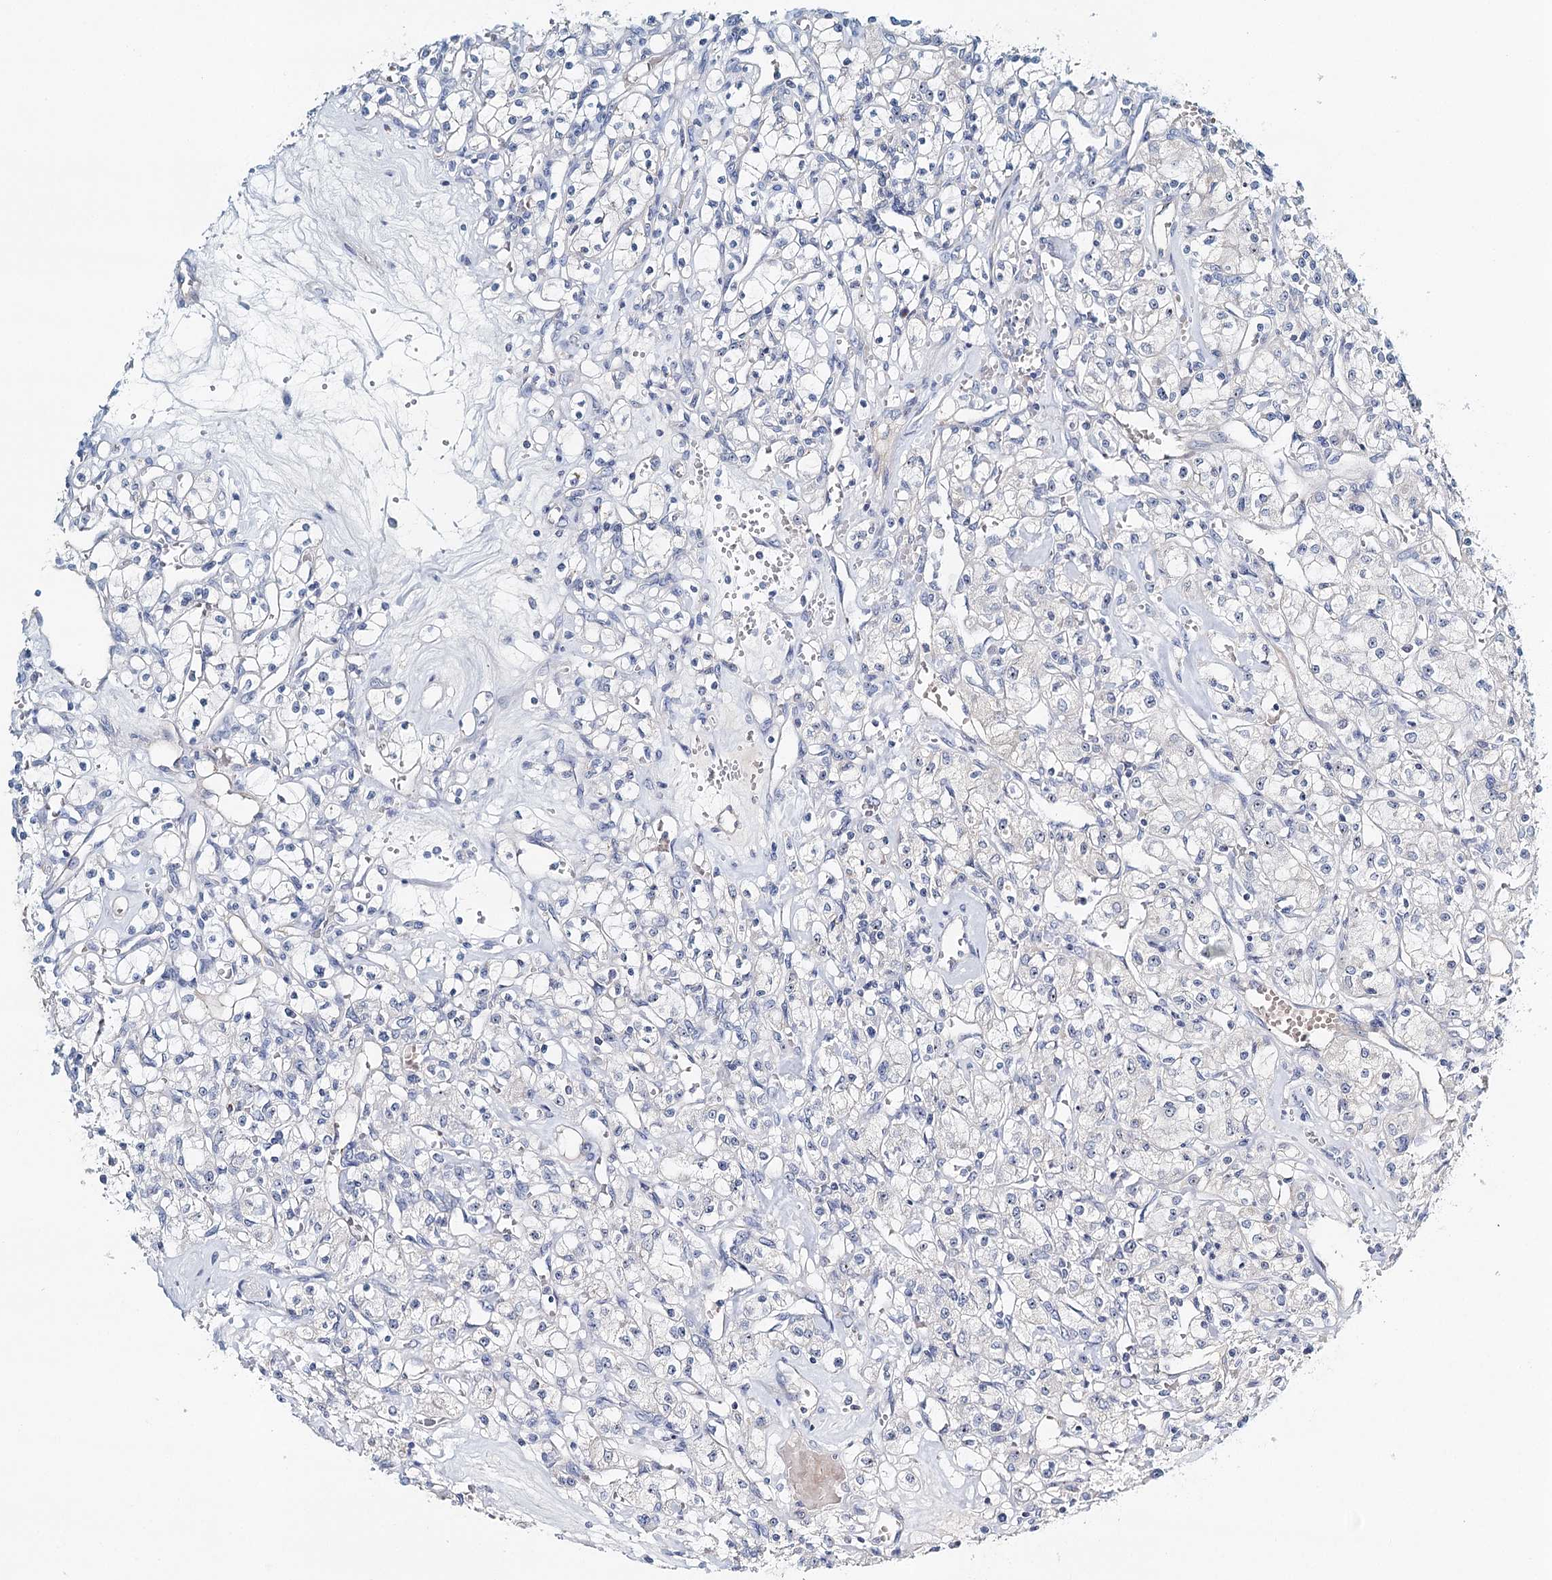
{"staining": {"intensity": "negative", "quantity": "none", "location": "none"}, "tissue": "renal cancer", "cell_type": "Tumor cells", "image_type": "cancer", "snomed": [{"axis": "morphology", "description": "Adenocarcinoma, NOS"}, {"axis": "topography", "description": "Kidney"}], "caption": "This is an immunohistochemistry photomicrograph of human renal cancer. There is no staining in tumor cells.", "gene": "RBM43", "patient": {"sex": "female", "age": 59}}